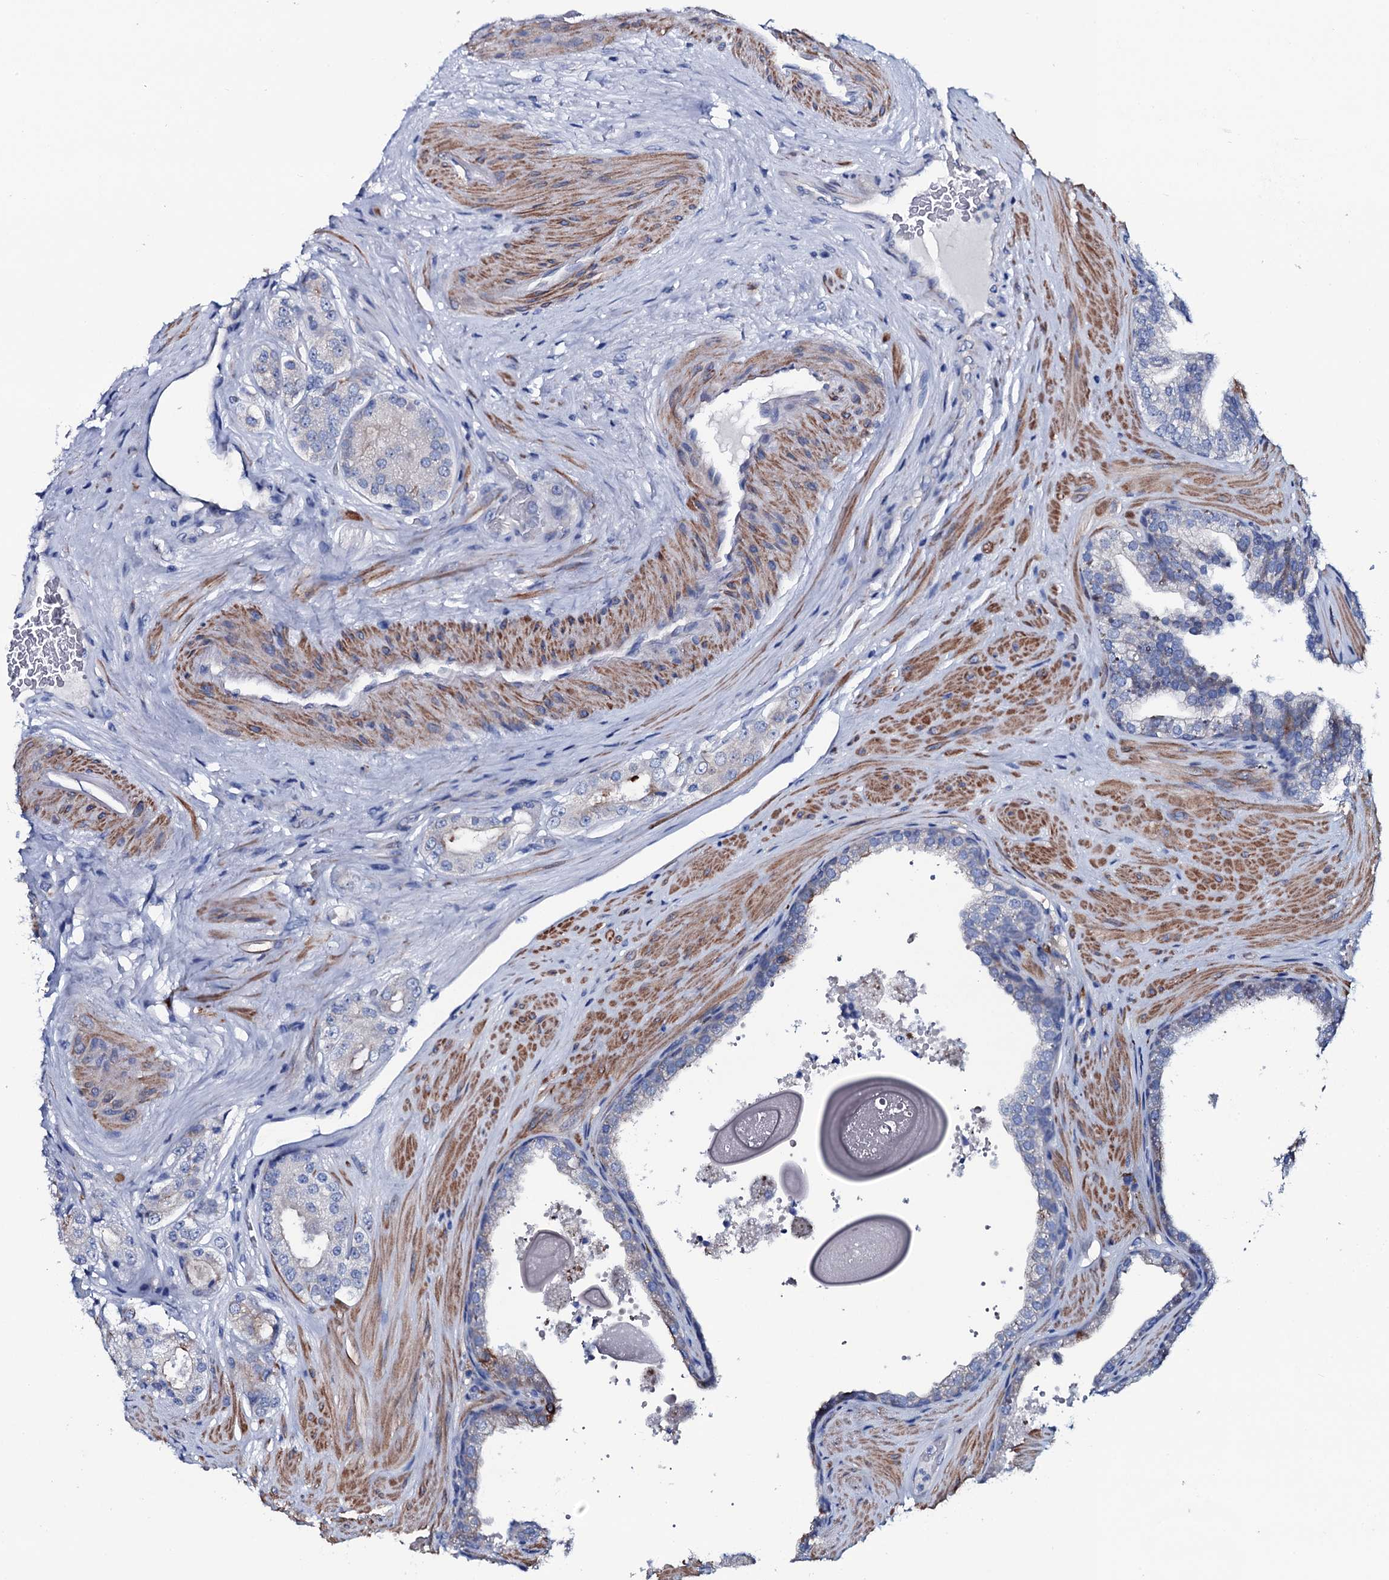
{"staining": {"intensity": "negative", "quantity": "none", "location": "none"}, "tissue": "prostate cancer", "cell_type": "Tumor cells", "image_type": "cancer", "snomed": [{"axis": "morphology", "description": "Adenocarcinoma, High grade"}, {"axis": "topography", "description": "Prostate"}], "caption": "Prostate high-grade adenocarcinoma was stained to show a protein in brown. There is no significant expression in tumor cells.", "gene": "GYS2", "patient": {"sex": "male", "age": 65}}